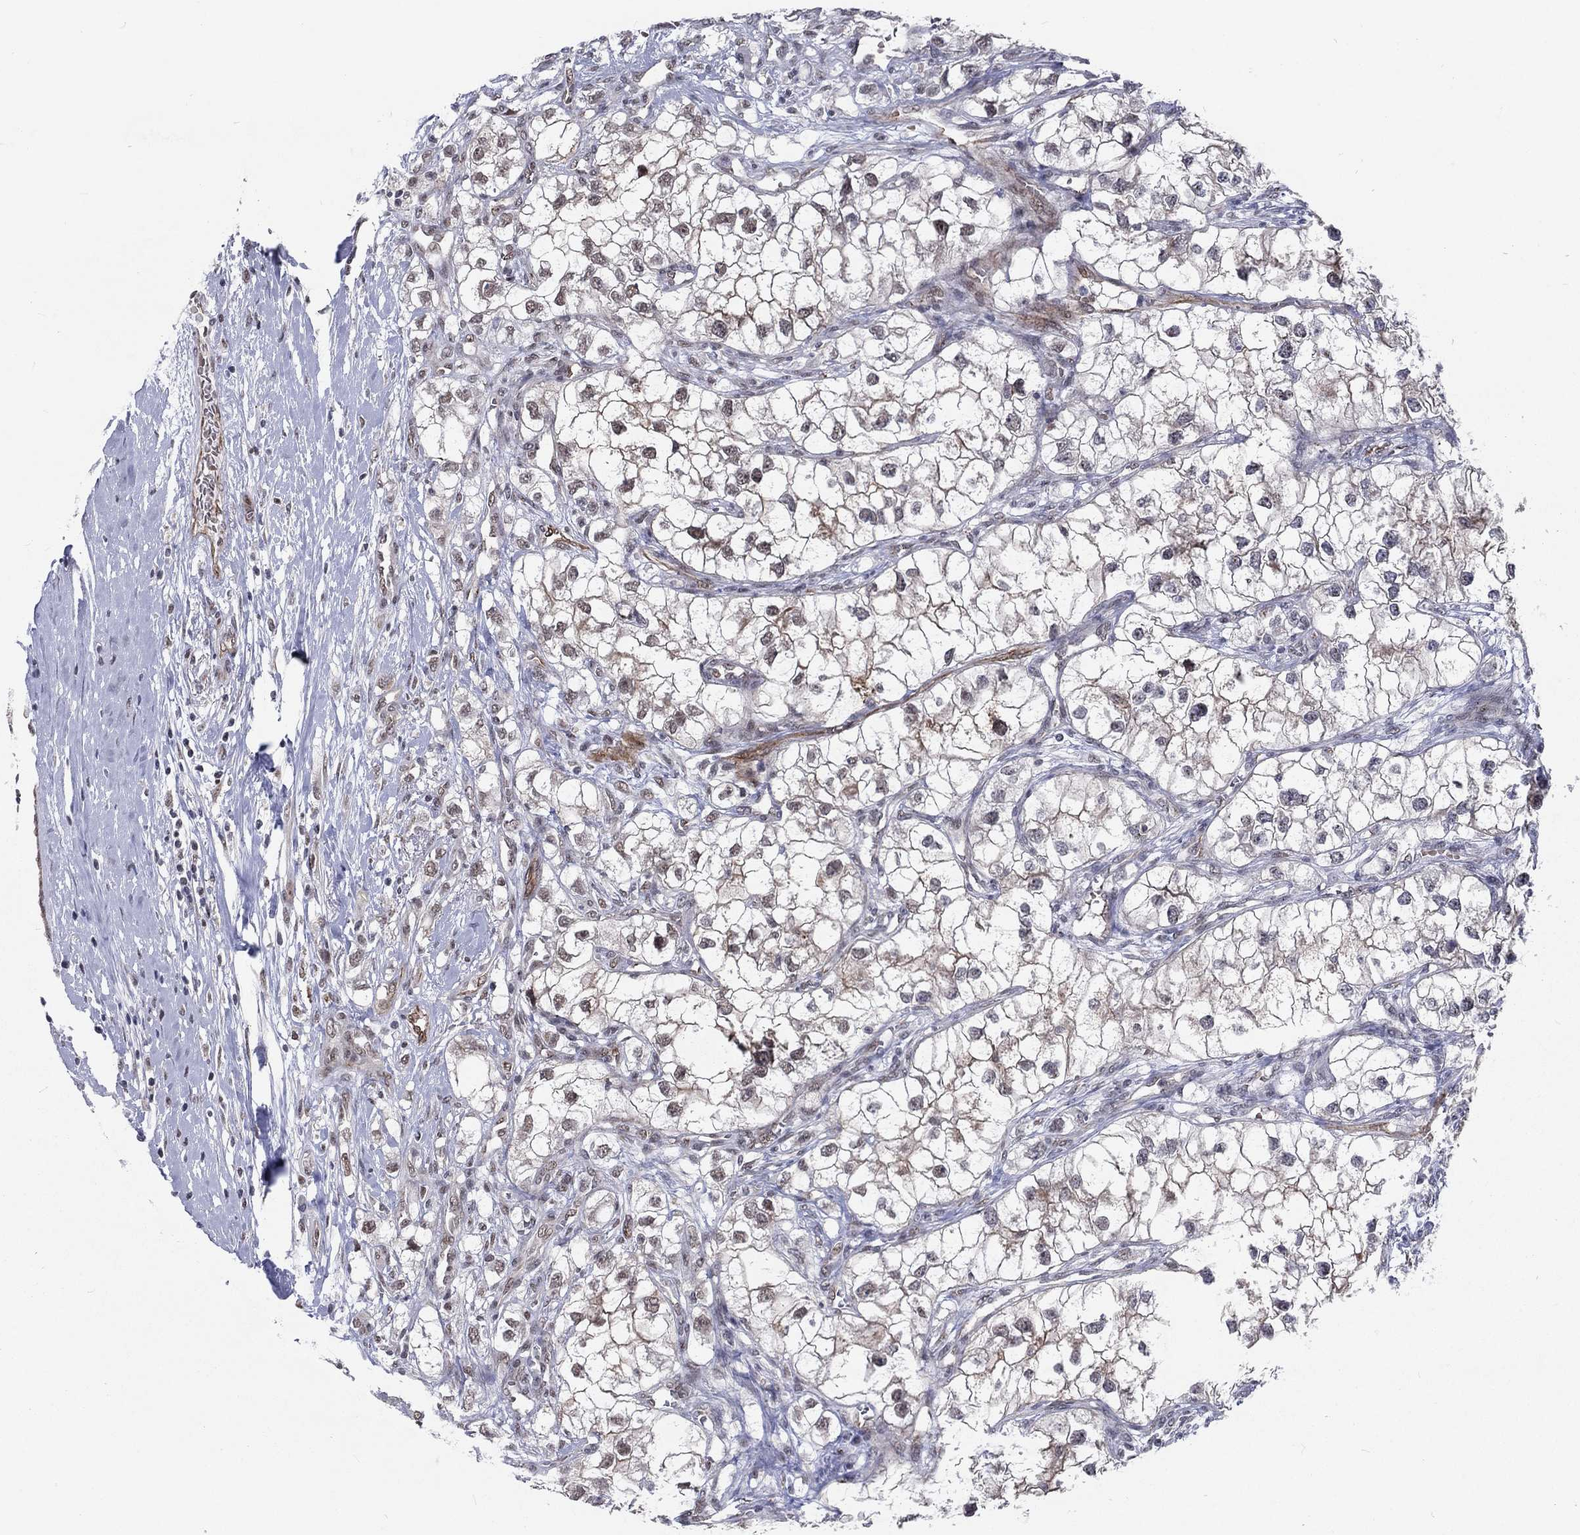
{"staining": {"intensity": "negative", "quantity": "none", "location": "none"}, "tissue": "renal cancer", "cell_type": "Tumor cells", "image_type": "cancer", "snomed": [{"axis": "morphology", "description": "Adenocarcinoma, NOS"}, {"axis": "topography", "description": "Kidney"}], "caption": "Tumor cells are negative for brown protein staining in renal cancer (adenocarcinoma). (DAB (3,3'-diaminobenzidine) immunohistochemistry (IHC) with hematoxylin counter stain).", "gene": "ZBED1", "patient": {"sex": "male", "age": 59}}